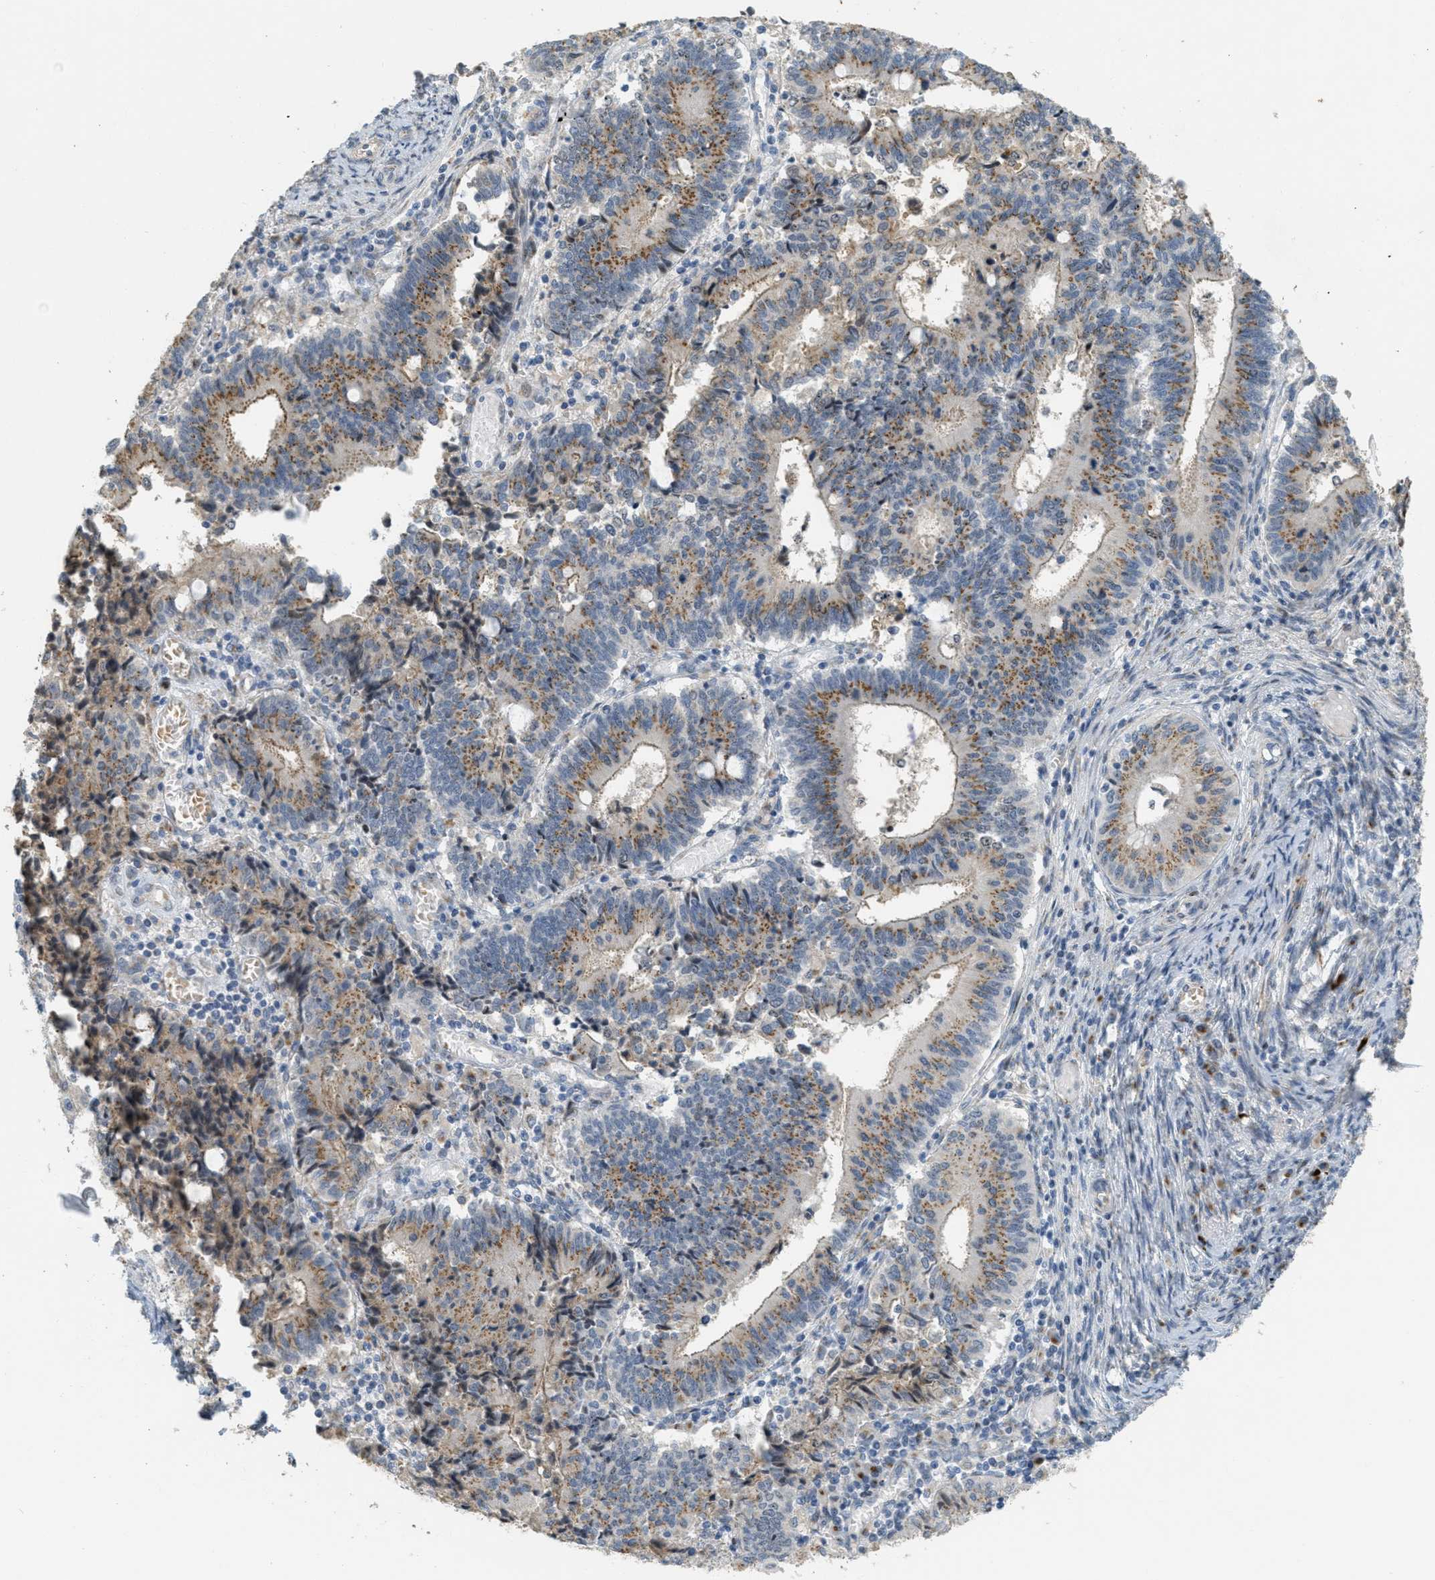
{"staining": {"intensity": "moderate", "quantity": ">75%", "location": "cytoplasmic/membranous"}, "tissue": "cervical cancer", "cell_type": "Tumor cells", "image_type": "cancer", "snomed": [{"axis": "morphology", "description": "Adenocarcinoma, NOS"}, {"axis": "topography", "description": "Cervix"}], "caption": "Immunohistochemistry (DAB) staining of cervical cancer reveals moderate cytoplasmic/membranous protein expression in approximately >75% of tumor cells. (DAB (3,3'-diaminobenzidine) = brown stain, brightfield microscopy at high magnification).", "gene": "ZFPL1", "patient": {"sex": "female", "age": 44}}